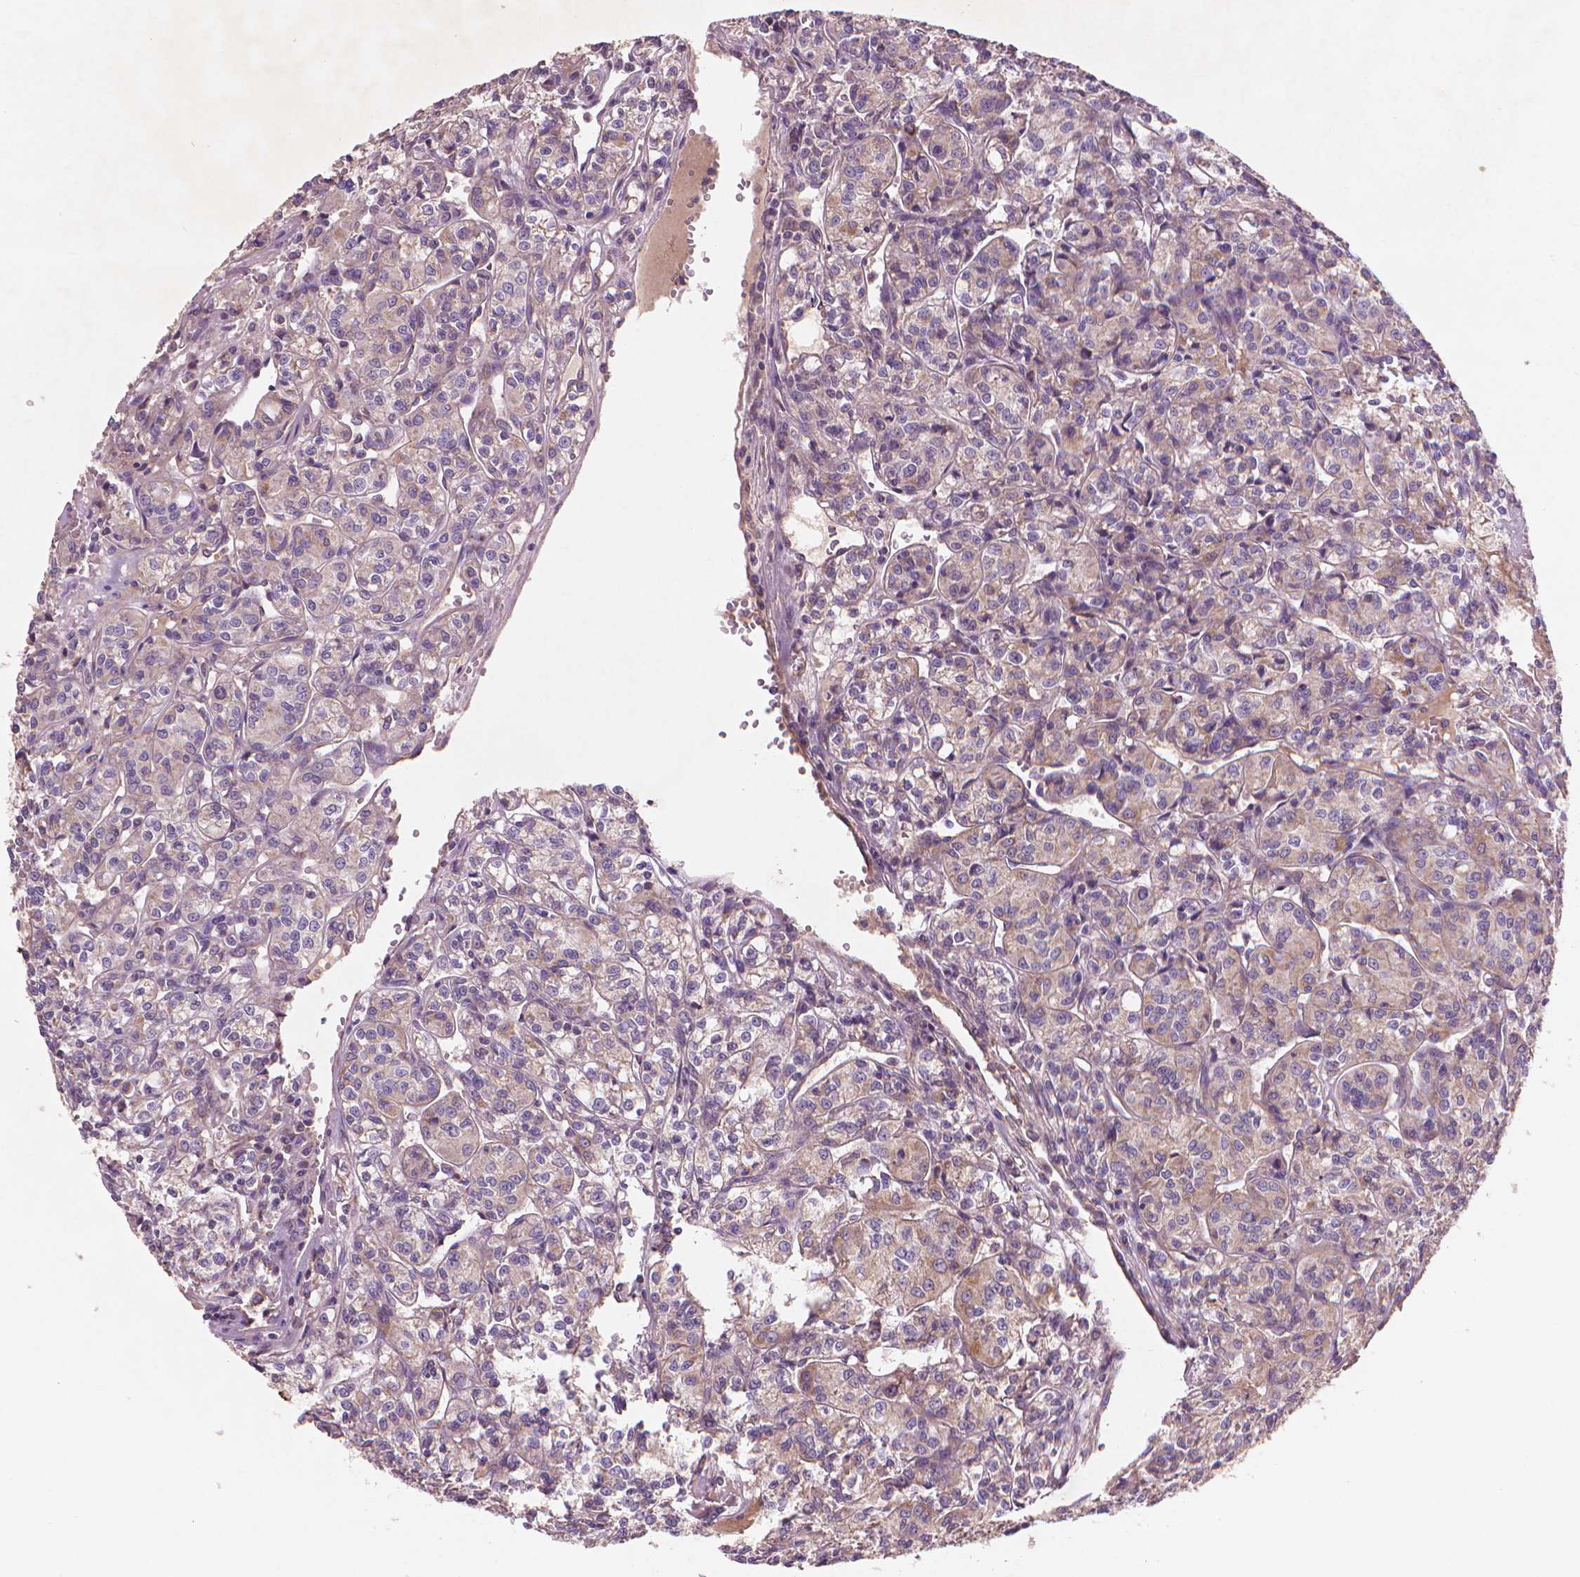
{"staining": {"intensity": "weak", "quantity": "25%-75%", "location": "cytoplasmic/membranous"}, "tissue": "renal cancer", "cell_type": "Tumor cells", "image_type": "cancer", "snomed": [{"axis": "morphology", "description": "Adenocarcinoma, NOS"}, {"axis": "topography", "description": "Kidney"}], "caption": "The histopathology image reveals staining of renal cancer, revealing weak cytoplasmic/membranous protein expression (brown color) within tumor cells. (DAB (3,3'-diaminobenzidine) IHC, brown staining for protein, blue staining for nuclei).", "gene": "NLRX1", "patient": {"sex": "male", "age": 36}}